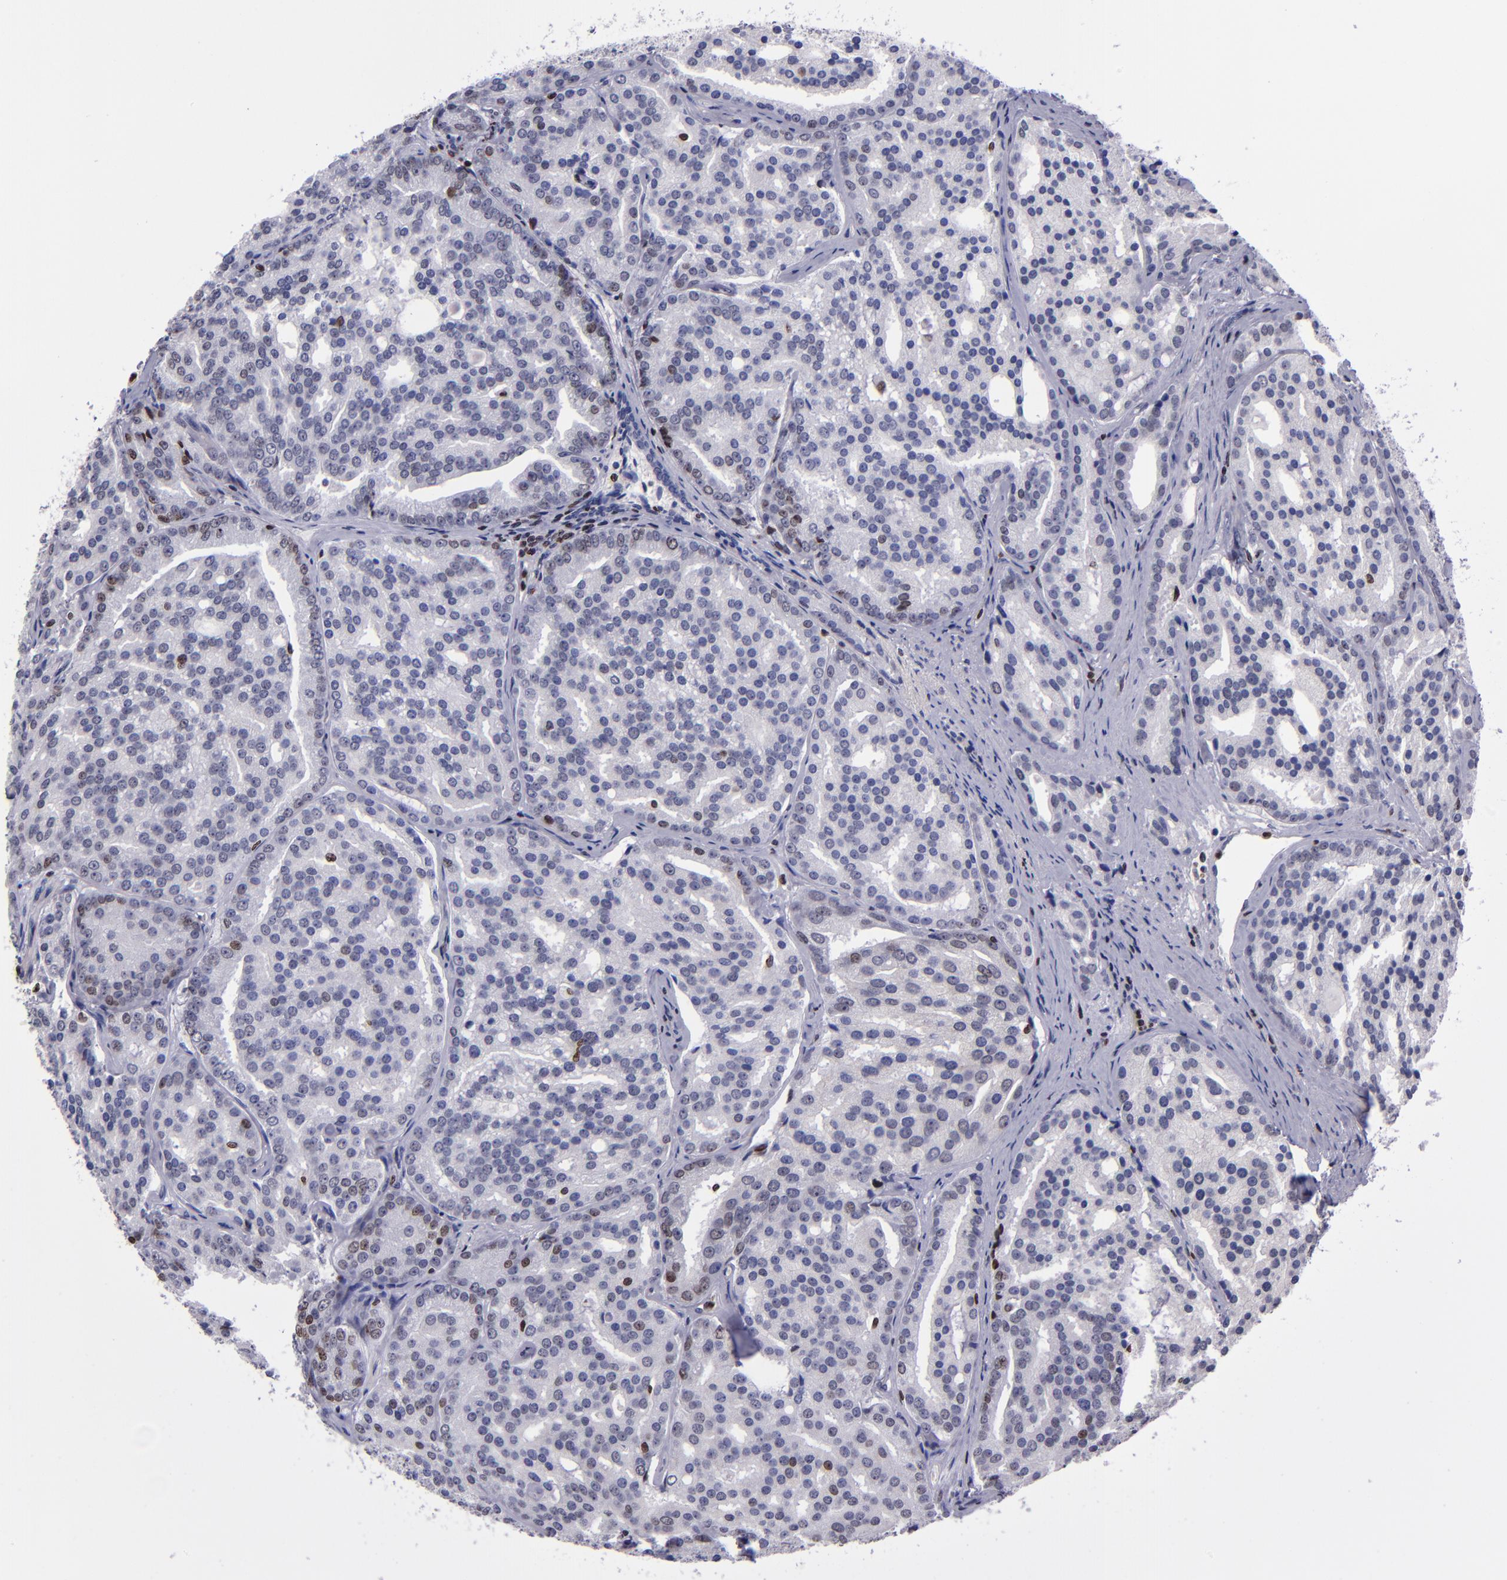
{"staining": {"intensity": "negative", "quantity": "none", "location": "none"}, "tissue": "prostate cancer", "cell_type": "Tumor cells", "image_type": "cancer", "snomed": [{"axis": "morphology", "description": "Adenocarcinoma, High grade"}, {"axis": "topography", "description": "Prostate"}], "caption": "This image is of adenocarcinoma (high-grade) (prostate) stained with immunohistochemistry to label a protein in brown with the nuclei are counter-stained blue. There is no positivity in tumor cells.", "gene": "CDKL5", "patient": {"sex": "male", "age": 64}}